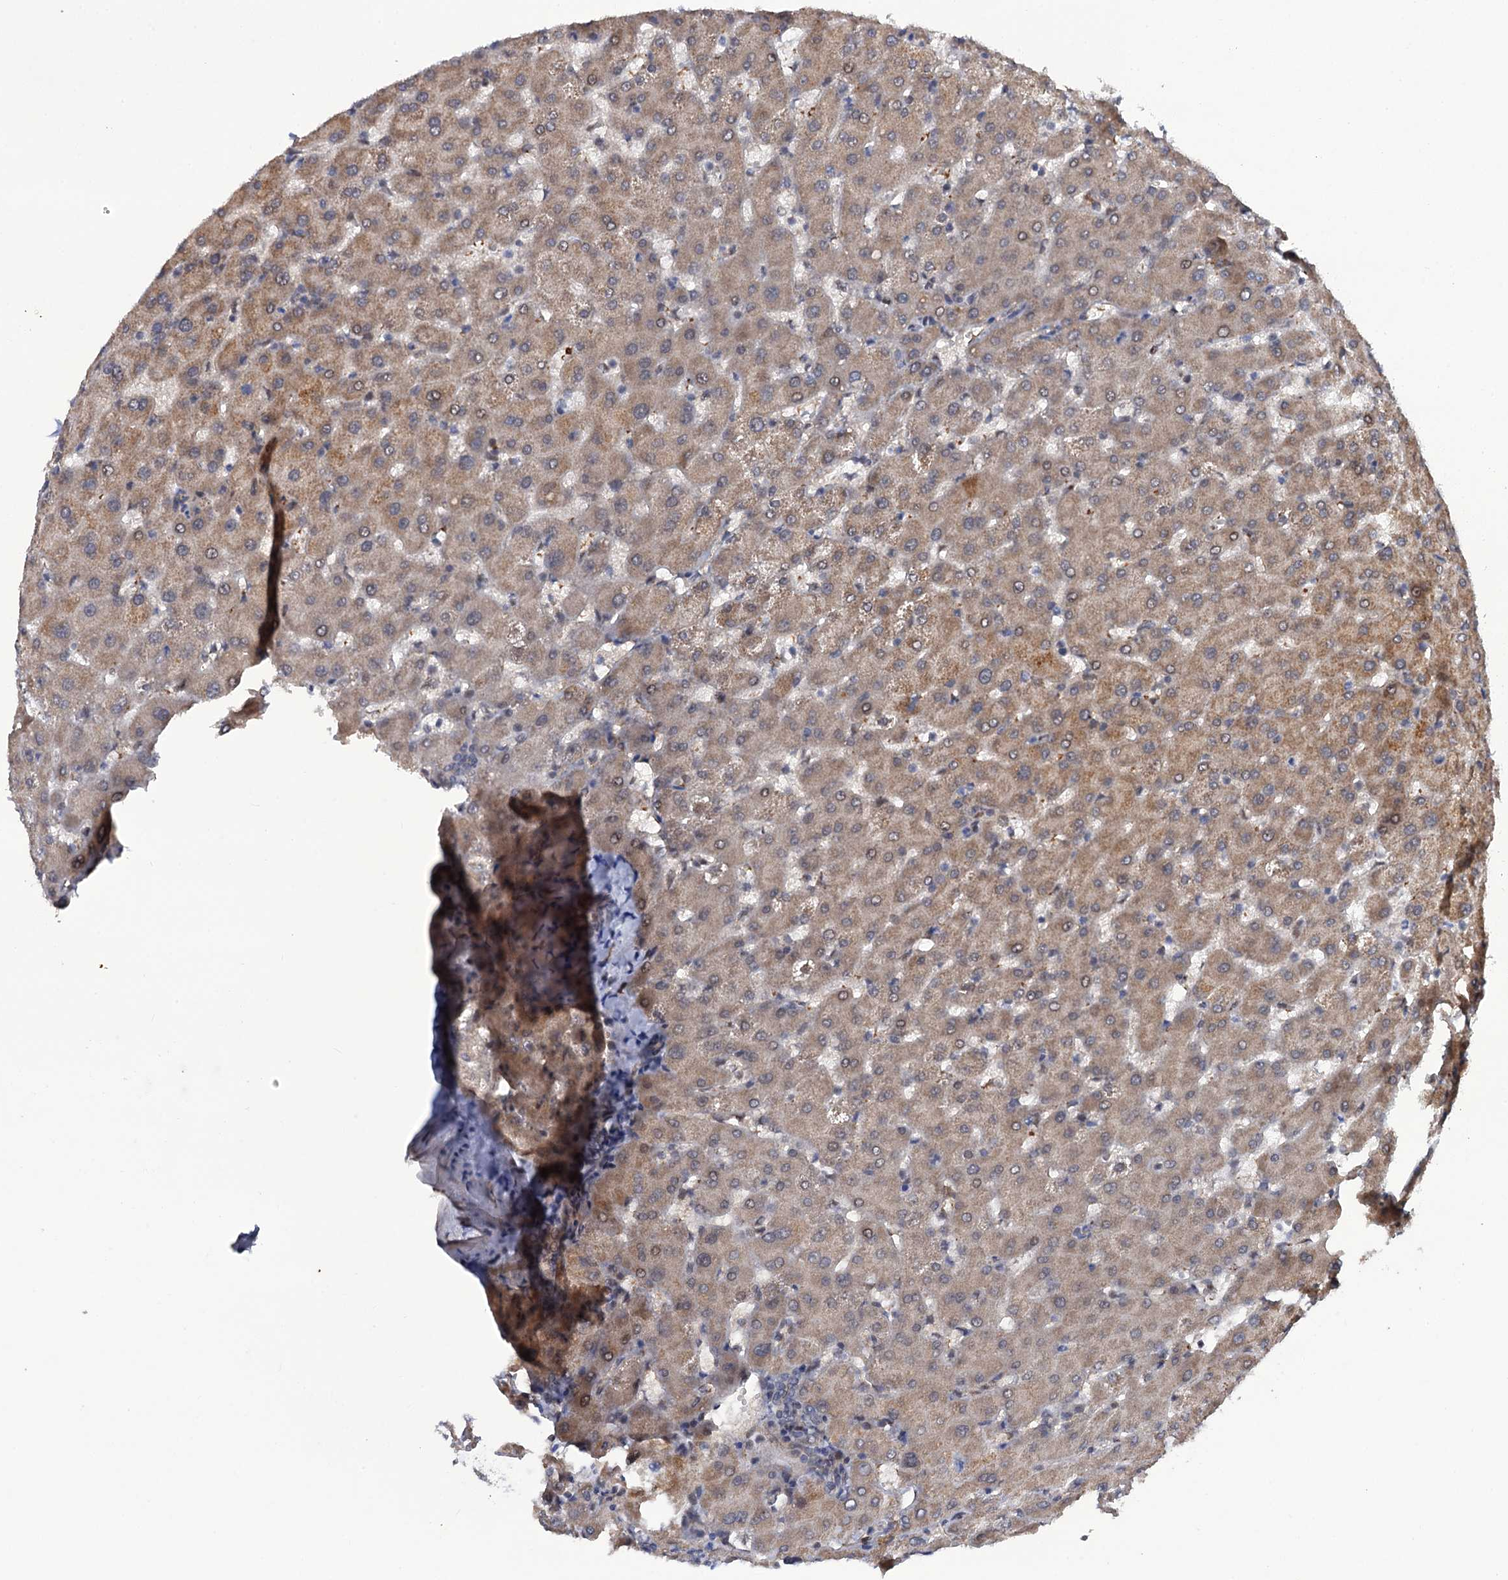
{"staining": {"intensity": "negative", "quantity": "none", "location": "none"}, "tissue": "liver", "cell_type": "Cholangiocytes", "image_type": "normal", "snomed": [{"axis": "morphology", "description": "Normal tissue, NOS"}, {"axis": "topography", "description": "Liver"}], "caption": "Immunohistochemistry (IHC) histopathology image of normal liver stained for a protein (brown), which reveals no expression in cholangiocytes.", "gene": "LRRC63", "patient": {"sex": "female", "age": 63}}